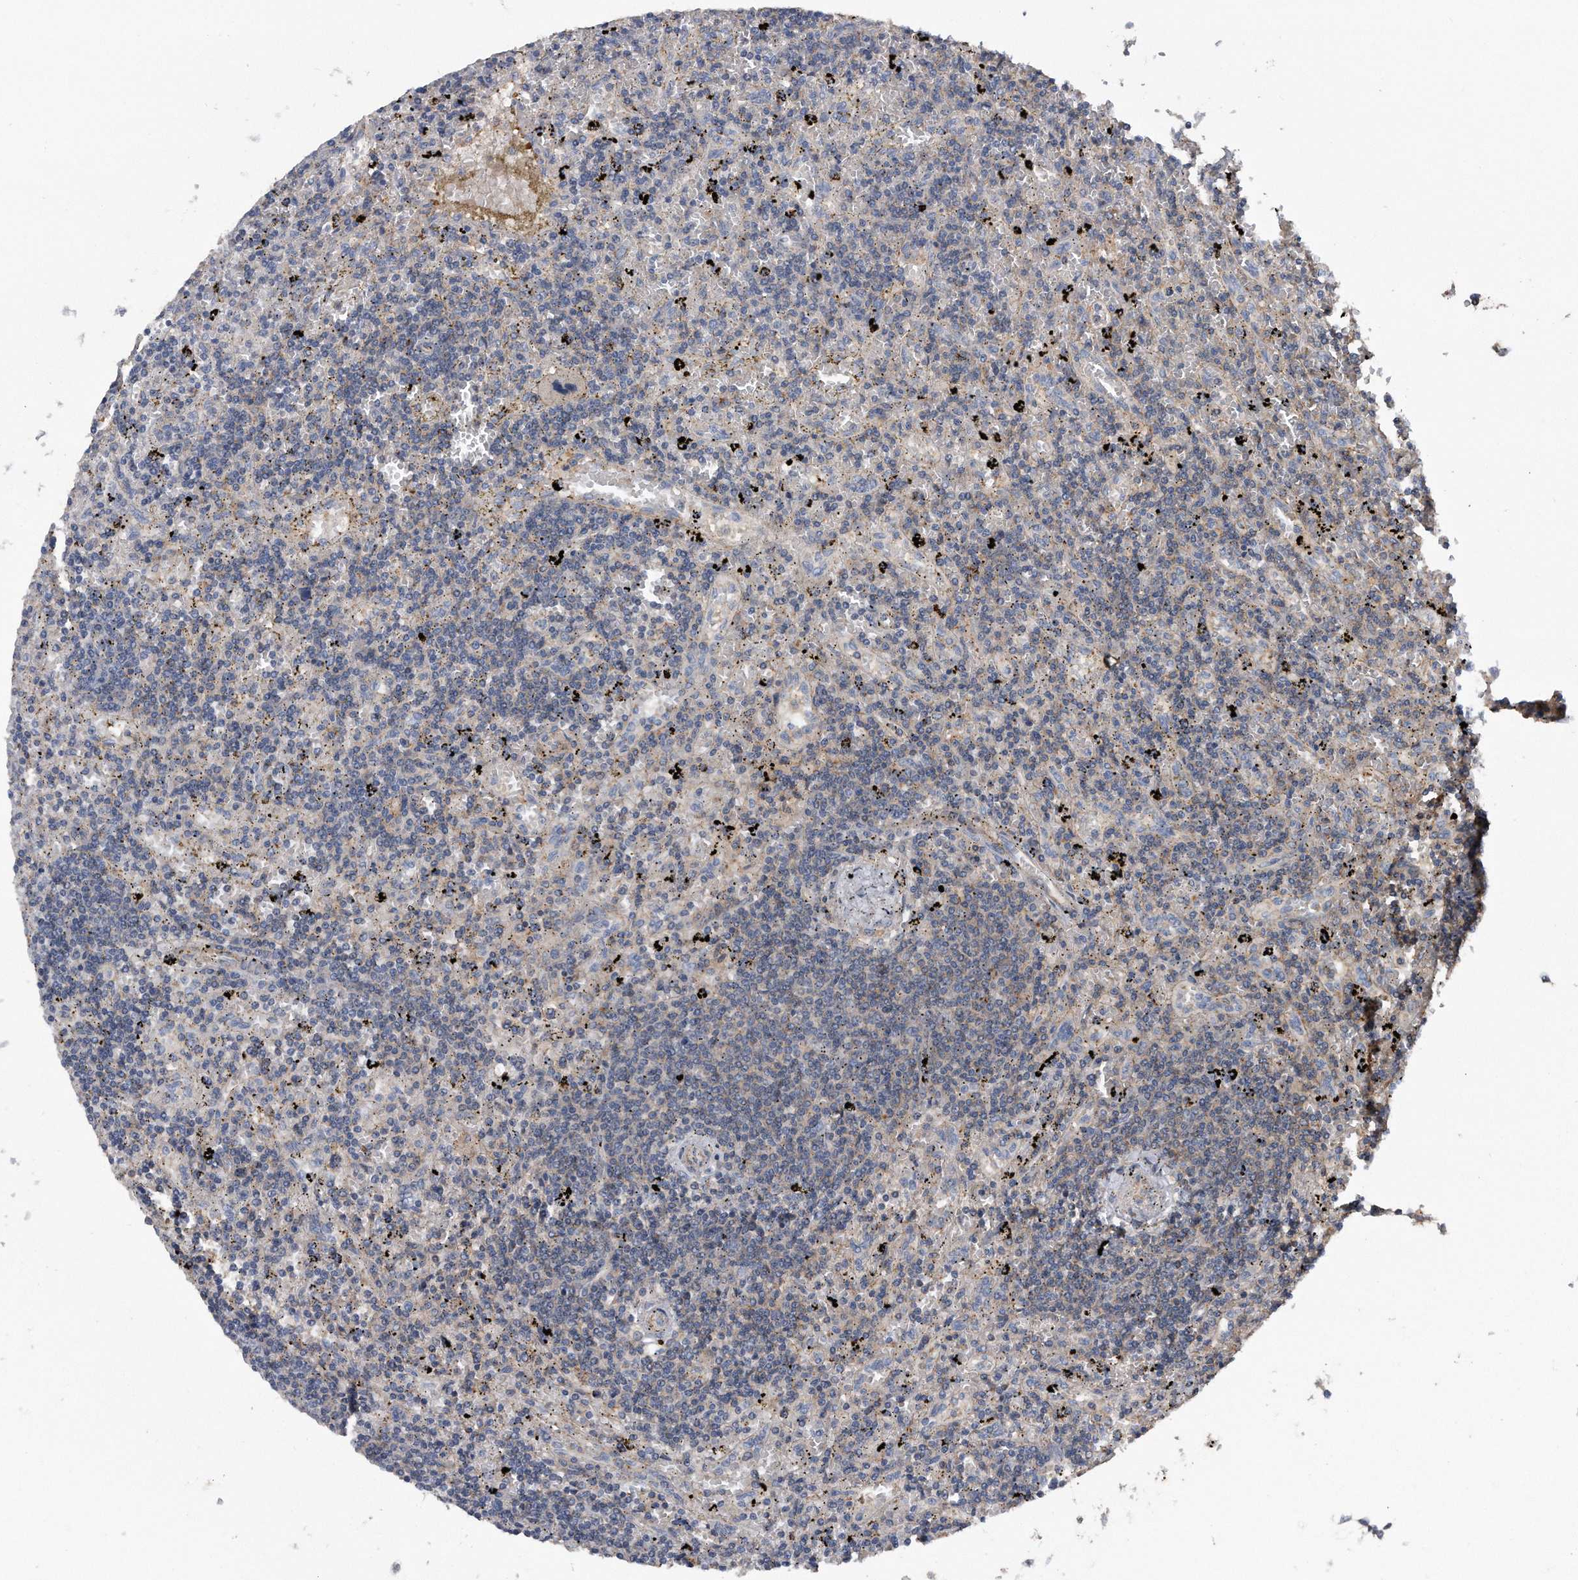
{"staining": {"intensity": "negative", "quantity": "none", "location": "none"}, "tissue": "lymphoma", "cell_type": "Tumor cells", "image_type": "cancer", "snomed": [{"axis": "morphology", "description": "Malignant lymphoma, non-Hodgkin's type, Low grade"}, {"axis": "topography", "description": "Spleen"}], "caption": "High power microscopy image of an immunohistochemistry micrograph of malignant lymphoma, non-Hodgkin's type (low-grade), revealing no significant expression in tumor cells. Nuclei are stained in blue.", "gene": "KCND3", "patient": {"sex": "male", "age": 76}}